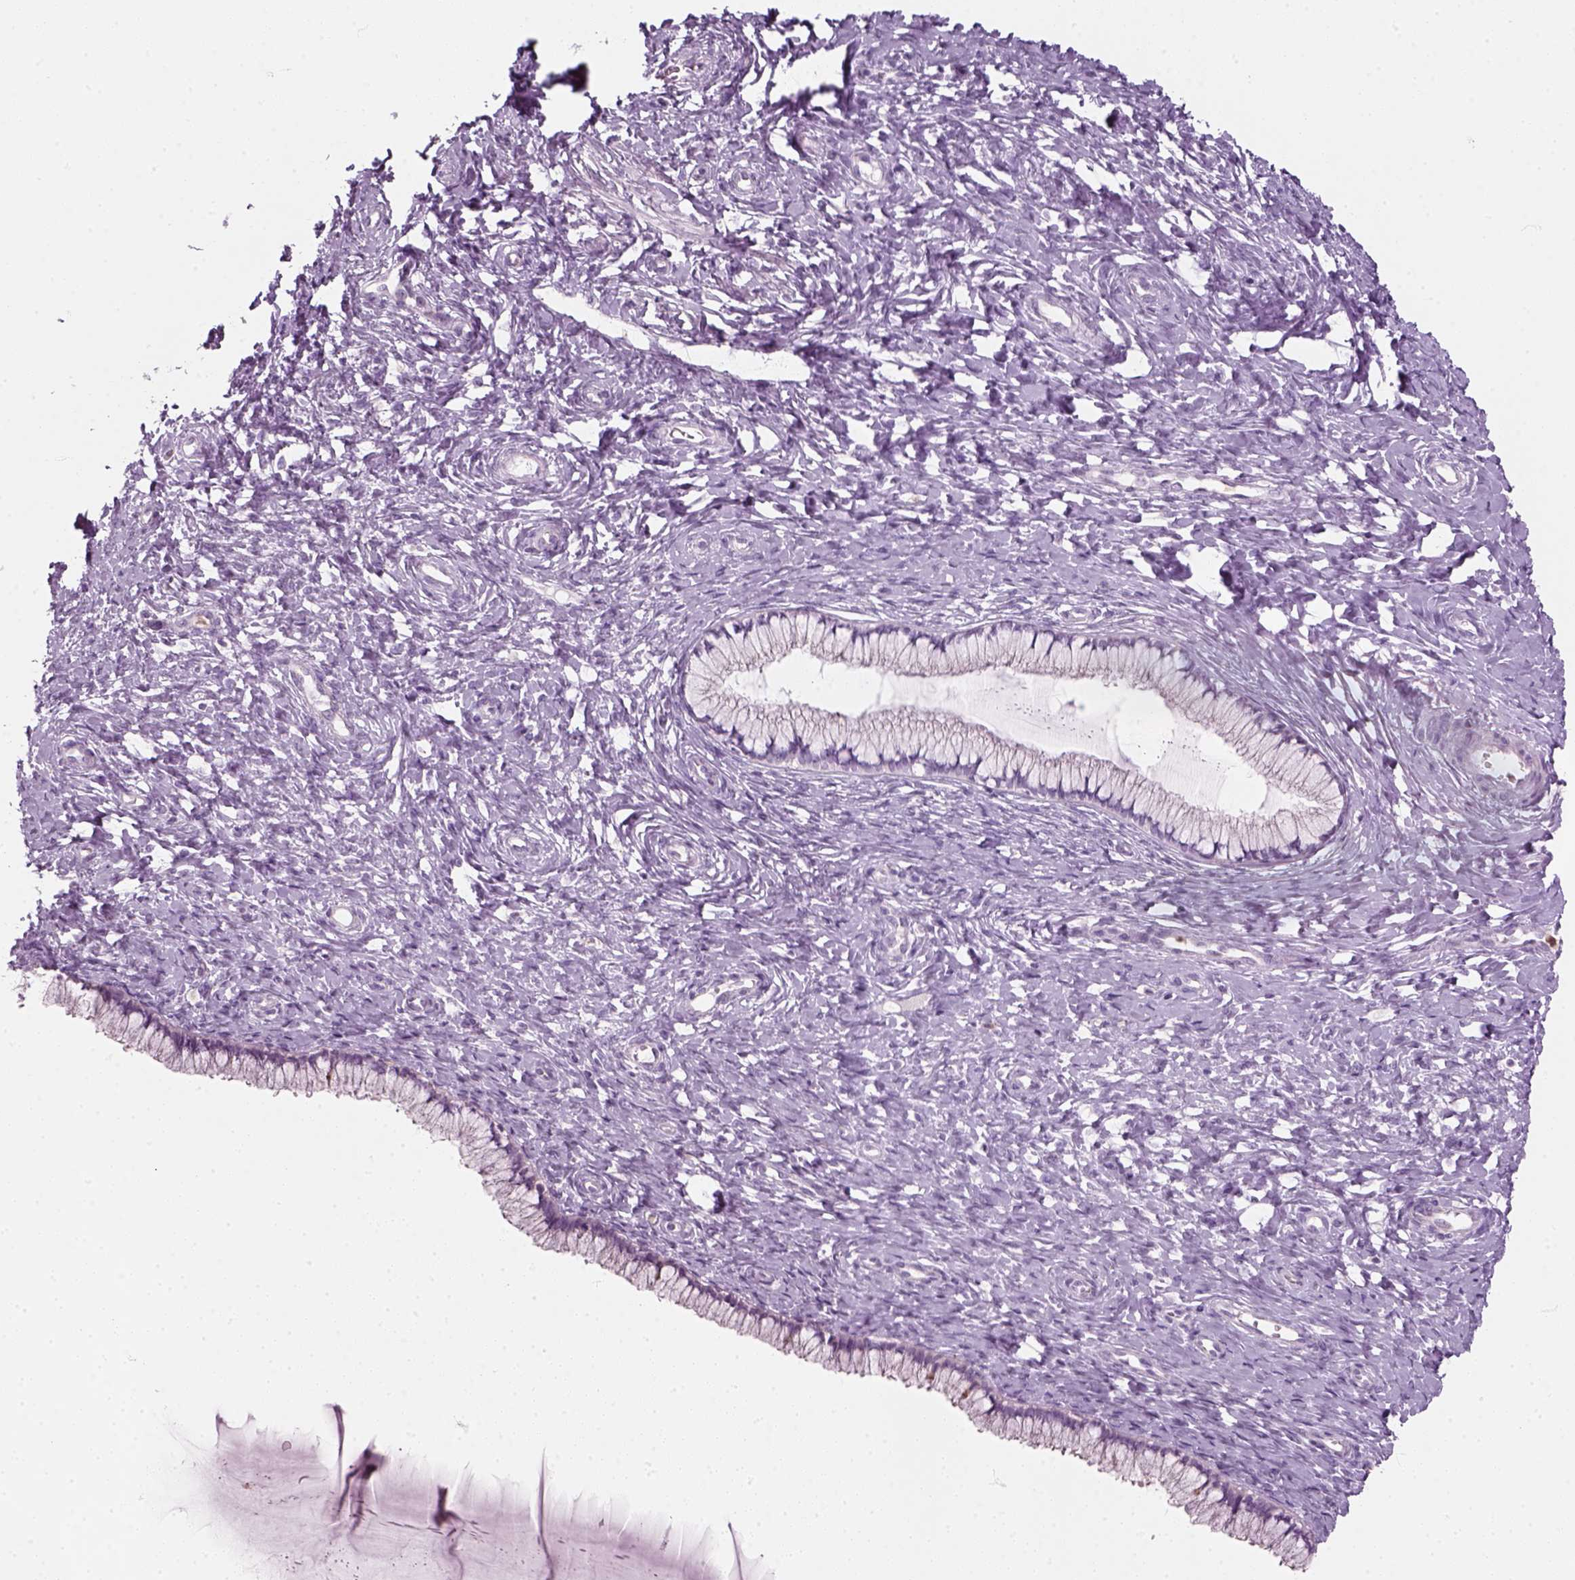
{"staining": {"intensity": "negative", "quantity": "none", "location": "none"}, "tissue": "cervix", "cell_type": "Glandular cells", "image_type": "normal", "snomed": [{"axis": "morphology", "description": "Normal tissue, NOS"}, {"axis": "topography", "description": "Cervix"}], "caption": "A high-resolution photomicrograph shows immunohistochemistry staining of benign cervix, which displays no significant expression in glandular cells.", "gene": "IL4", "patient": {"sex": "female", "age": 37}}